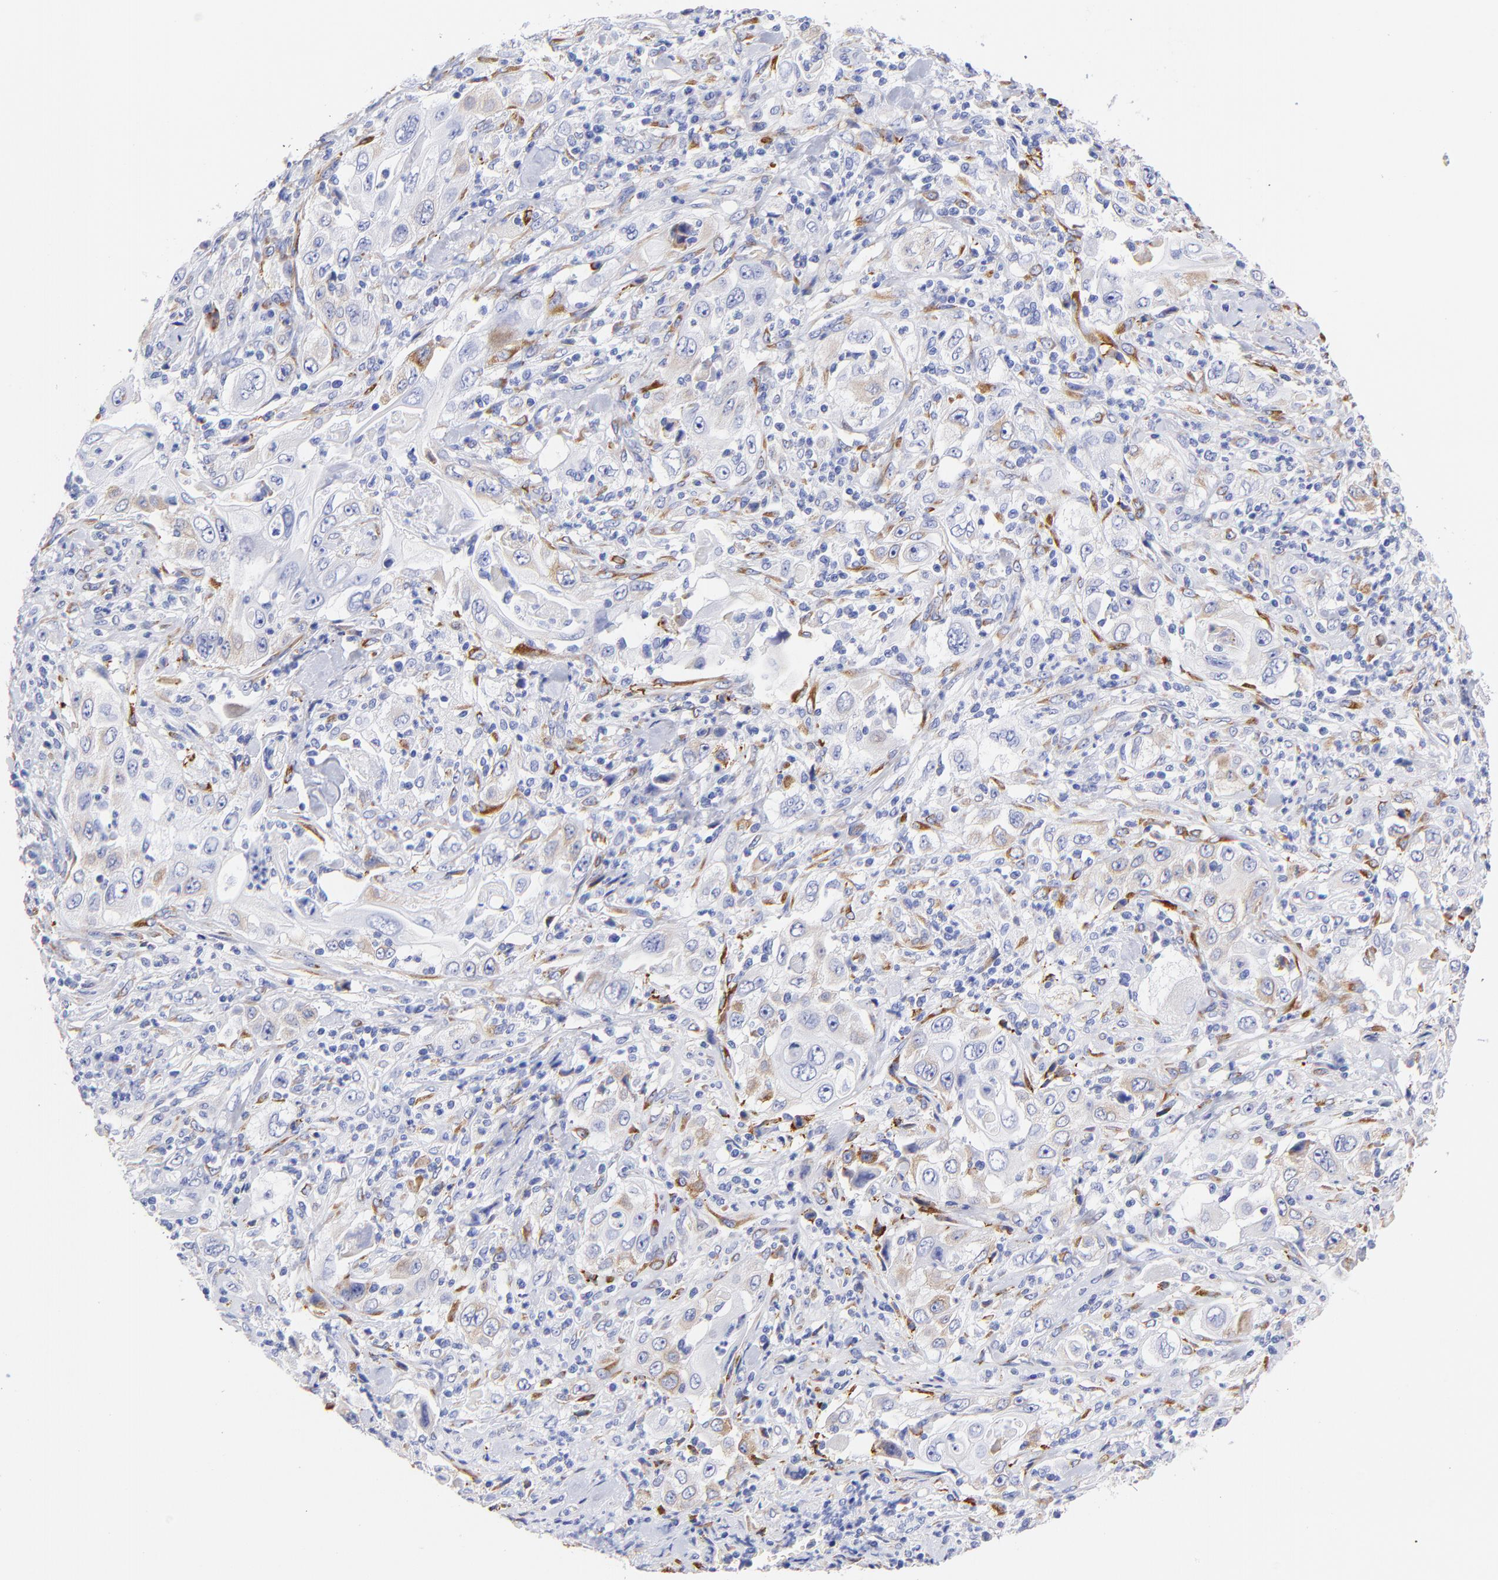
{"staining": {"intensity": "weak", "quantity": "<25%", "location": "cytoplasmic/membranous"}, "tissue": "pancreatic cancer", "cell_type": "Tumor cells", "image_type": "cancer", "snomed": [{"axis": "morphology", "description": "Adenocarcinoma, NOS"}, {"axis": "topography", "description": "Pancreas"}], "caption": "DAB (3,3'-diaminobenzidine) immunohistochemical staining of adenocarcinoma (pancreatic) reveals no significant staining in tumor cells. Brightfield microscopy of IHC stained with DAB (brown) and hematoxylin (blue), captured at high magnification.", "gene": "C1QTNF6", "patient": {"sex": "male", "age": 70}}